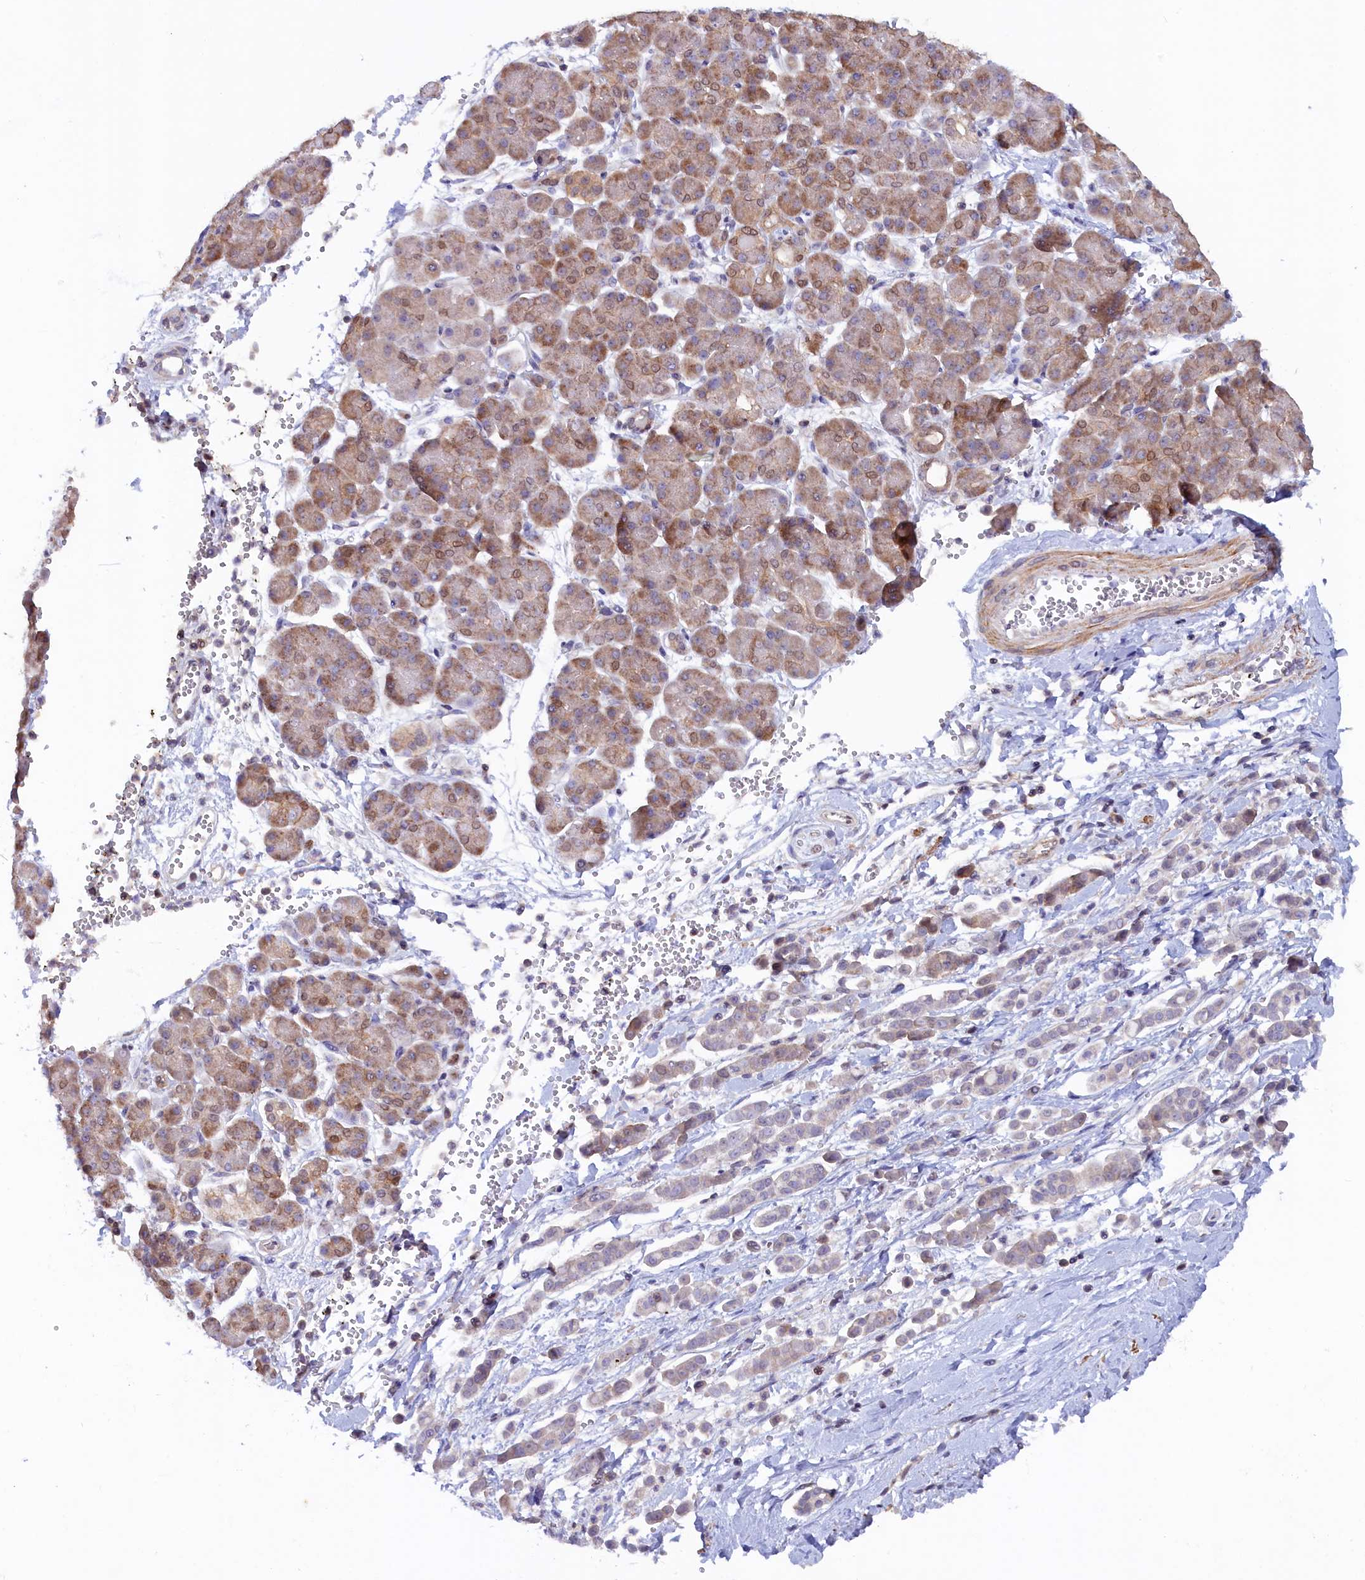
{"staining": {"intensity": "negative", "quantity": "none", "location": "none"}, "tissue": "pancreatic cancer", "cell_type": "Tumor cells", "image_type": "cancer", "snomed": [{"axis": "morphology", "description": "Normal tissue, NOS"}, {"axis": "morphology", "description": "Adenocarcinoma, NOS"}, {"axis": "topography", "description": "Pancreas"}], "caption": "DAB immunohistochemical staining of pancreatic adenocarcinoma reveals no significant expression in tumor cells.", "gene": "JPT2", "patient": {"sex": "female", "age": 64}}